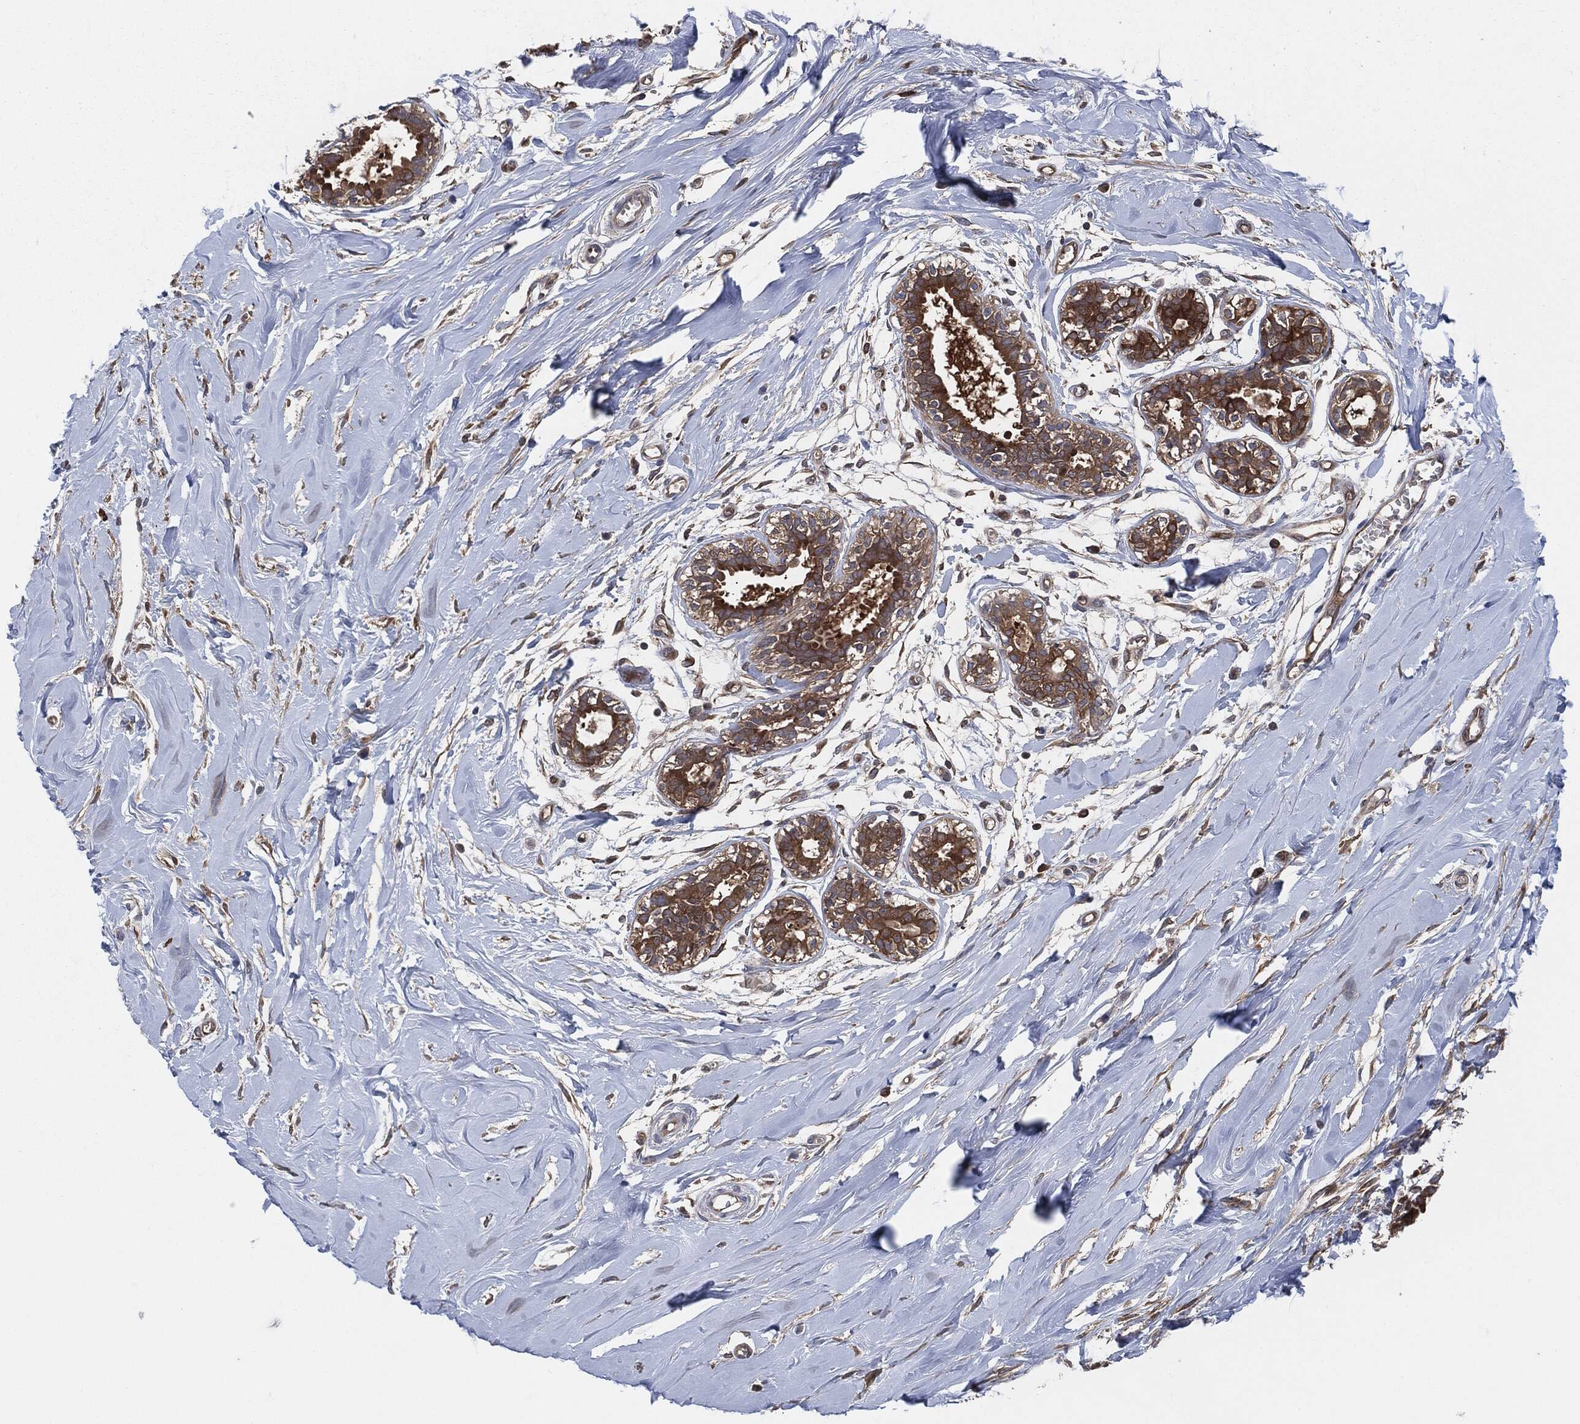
{"staining": {"intensity": "weak", "quantity": "25%-75%", "location": "cytoplasmic/membranous"}, "tissue": "soft tissue", "cell_type": "Fibroblasts", "image_type": "normal", "snomed": [{"axis": "morphology", "description": "Normal tissue, NOS"}, {"axis": "topography", "description": "Breast"}], "caption": "Protein staining reveals weak cytoplasmic/membranous staining in approximately 25%-75% of fibroblasts in benign soft tissue.", "gene": "XPNPEP1", "patient": {"sex": "female", "age": 49}}